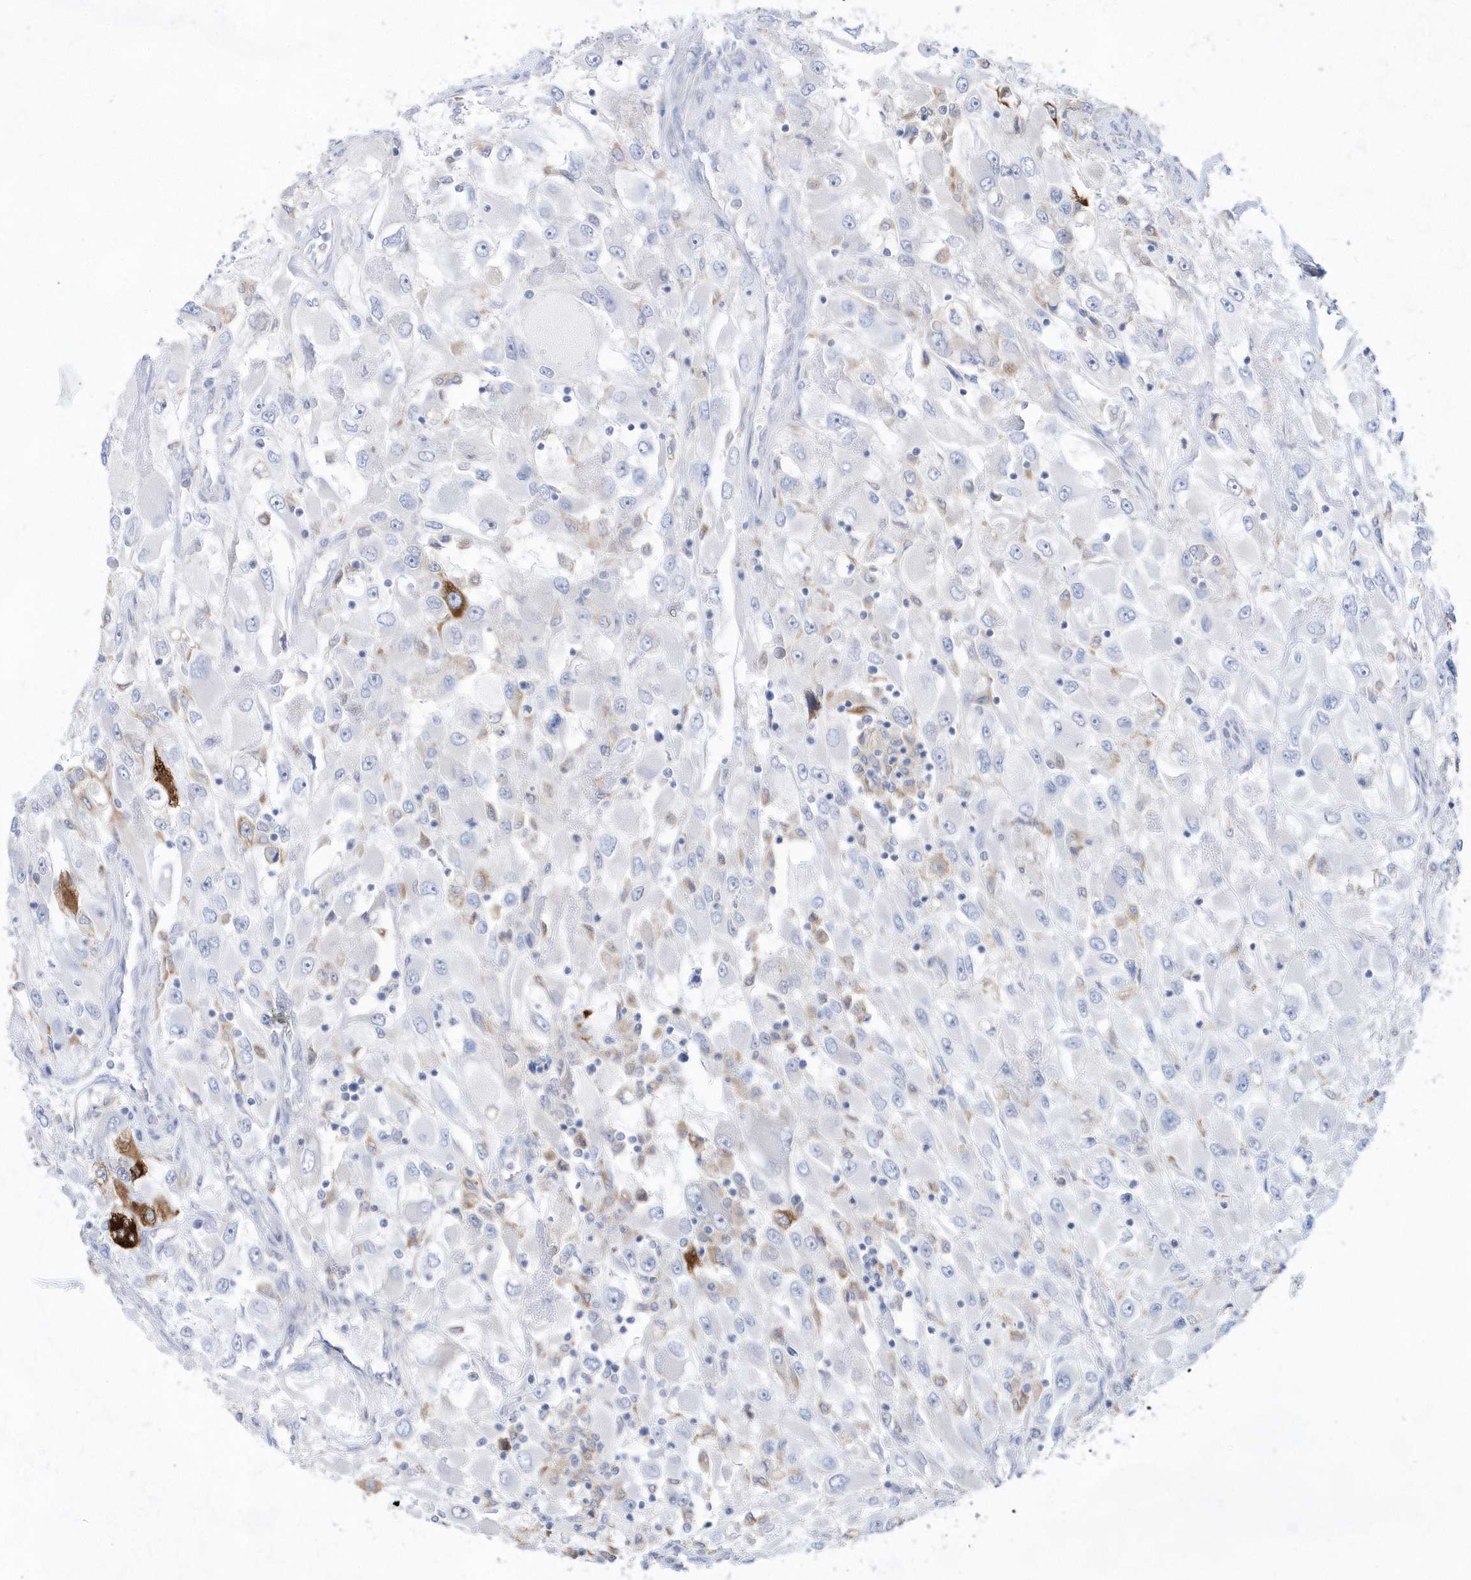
{"staining": {"intensity": "negative", "quantity": "none", "location": "none"}, "tissue": "renal cancer", "cell_type": "Tumor cells", "image_type": "cancer", "snomed": [{"axis": "morphology", "description": "Adenocarcinoma, NOS"}, {"axis": "topography", "description": "Kidney"}], "caption": "High power microscopy histopathology image of an immunohistochemistry micrograph of renal cancer (adenocarcinoma), revealing no significant staining in tumor cells.", "gene": "BDH2", "patient": {"sex": "female", "age": 52}}